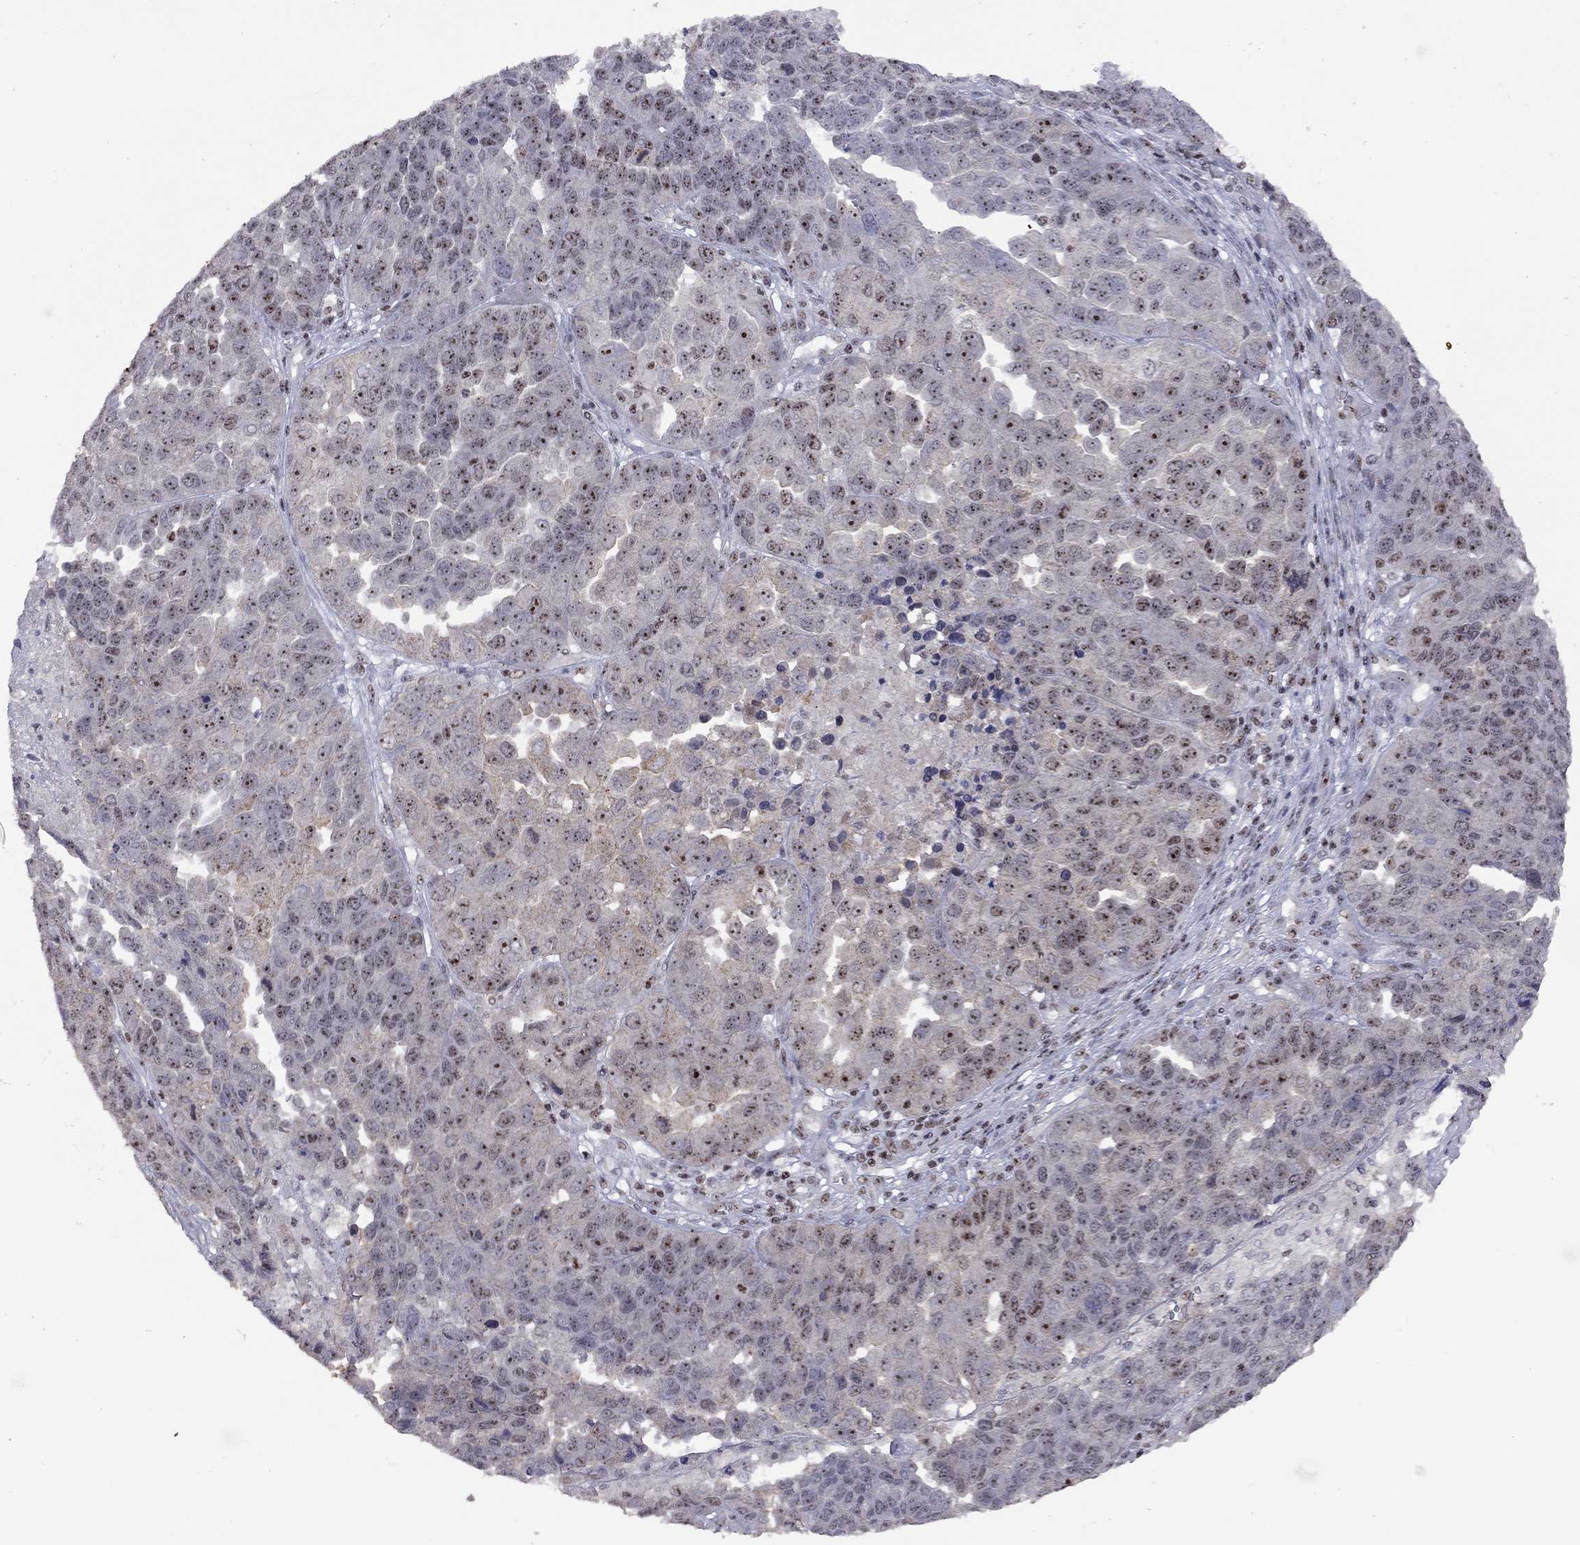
{"staining": {"intensity": "strong", "quantity": "25%-75%", "location": "nuclear"}, "tissue": "ovarian cancer", "cell_type": "Tumor cells", "image_type": "cancer", "snomed": [{"axis": "morphology", "description": "Cystadenocarcinoma, serous, NOS"}, {"axis": "topography", "description": "Ovary"}], "caption": "Immunohistochemistry (IHC) micrograph of neoplastic tissue: ovarian cancer (serous cystadenocarcinoma) stained using IHC reveals high levels of strong protein expression localized specifically in the nuclear of tumor cells, appearing as a nuclear brown color.", "gene": "SPOUT1", "patient": {"sex": "female", "age": 87}}